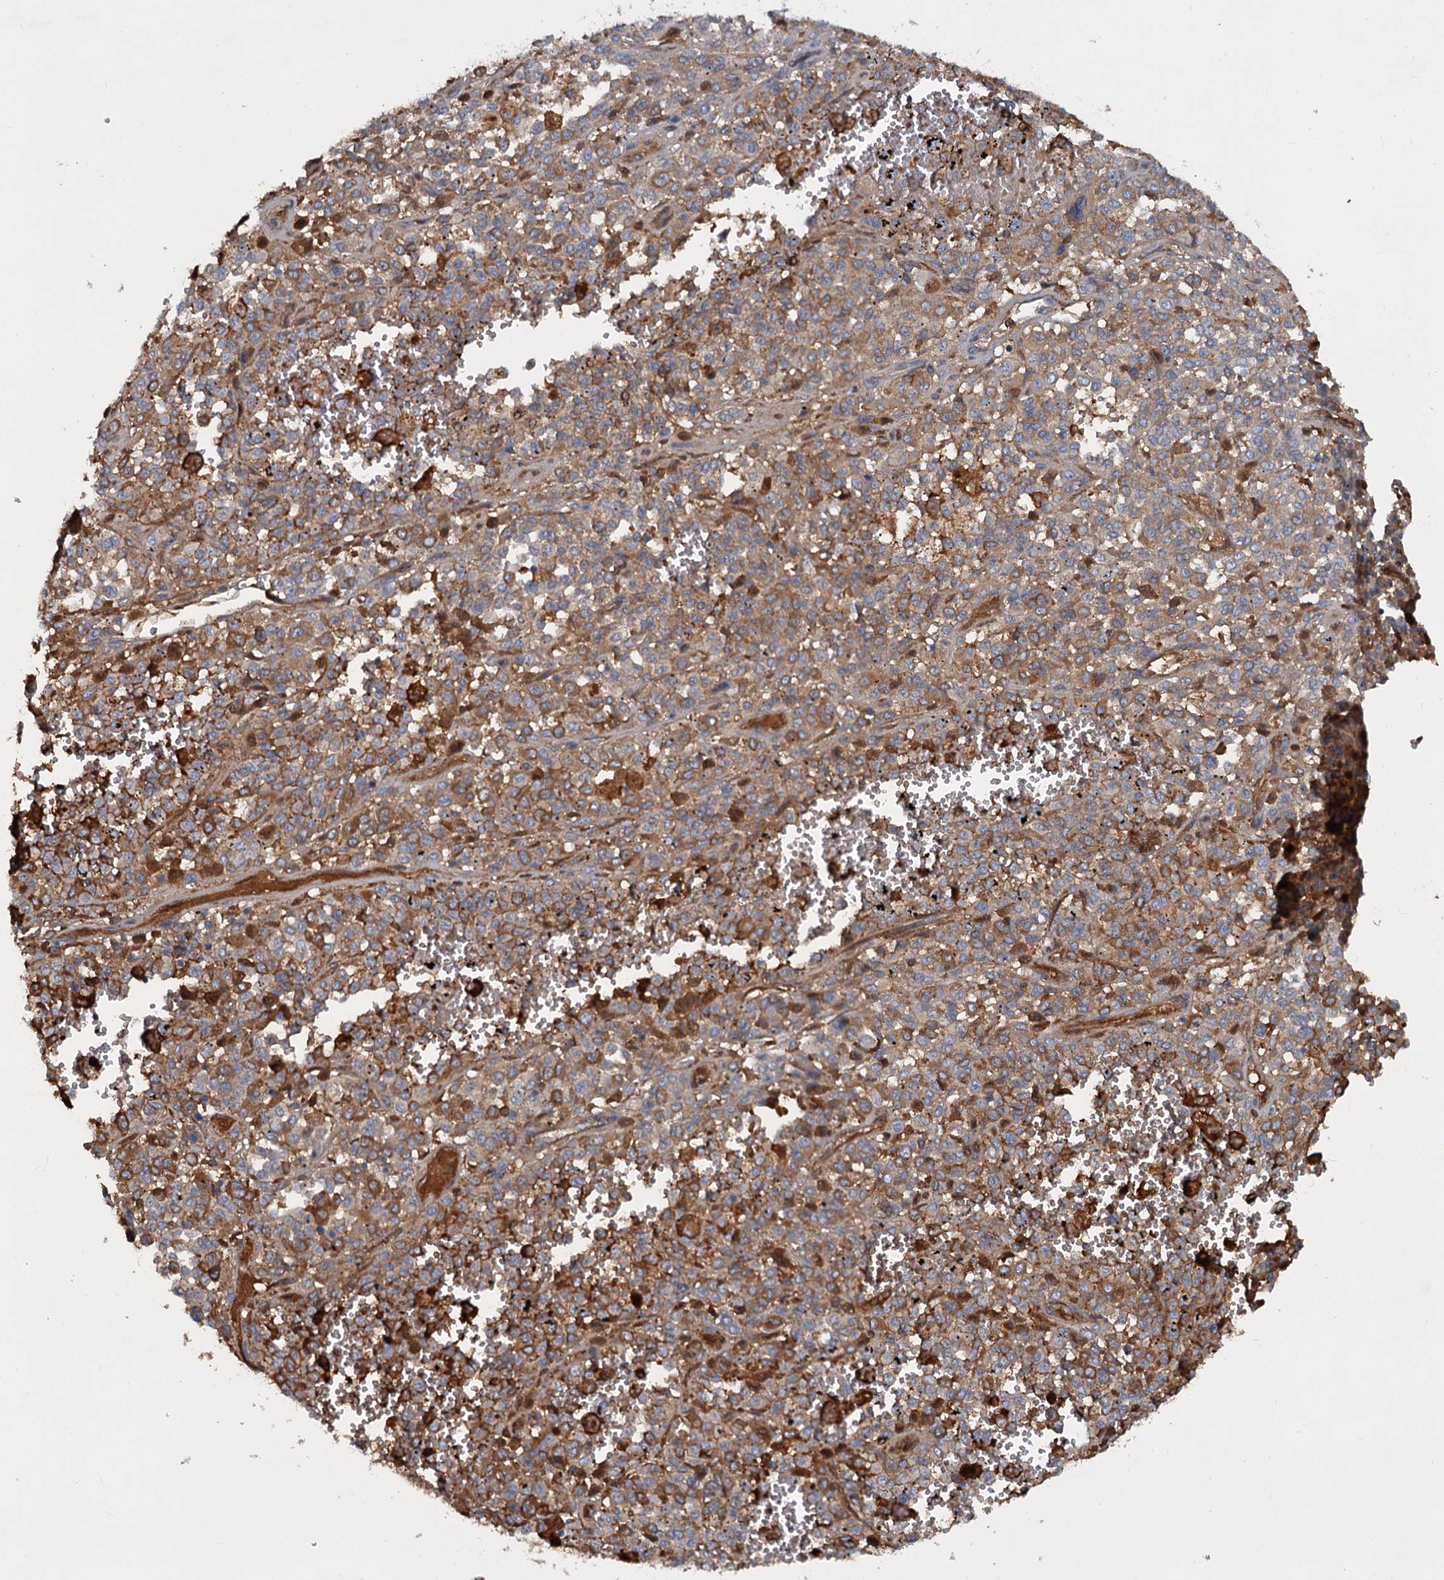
{"staining": {"intensity": "moderate", "quantity": ">75%", "location": "cytoplasmic/membranous"}, "tissue": "melanoma", "cell_type": "Tumor cells", "image_type": "cancer", "snomed": [{"axis": "morphology", "description": "Malignant melanoma, Metastatic site"}, {"axis": "topography", "description": "Pancreas"}], "caption": "Malignant melanoma (metastatic site) stained for a protein reveals moderate cytoplasmic/membranous positivity in tumor cells.", "gene": "CHRD", "patient": {"sex": "female", "age": 30}}